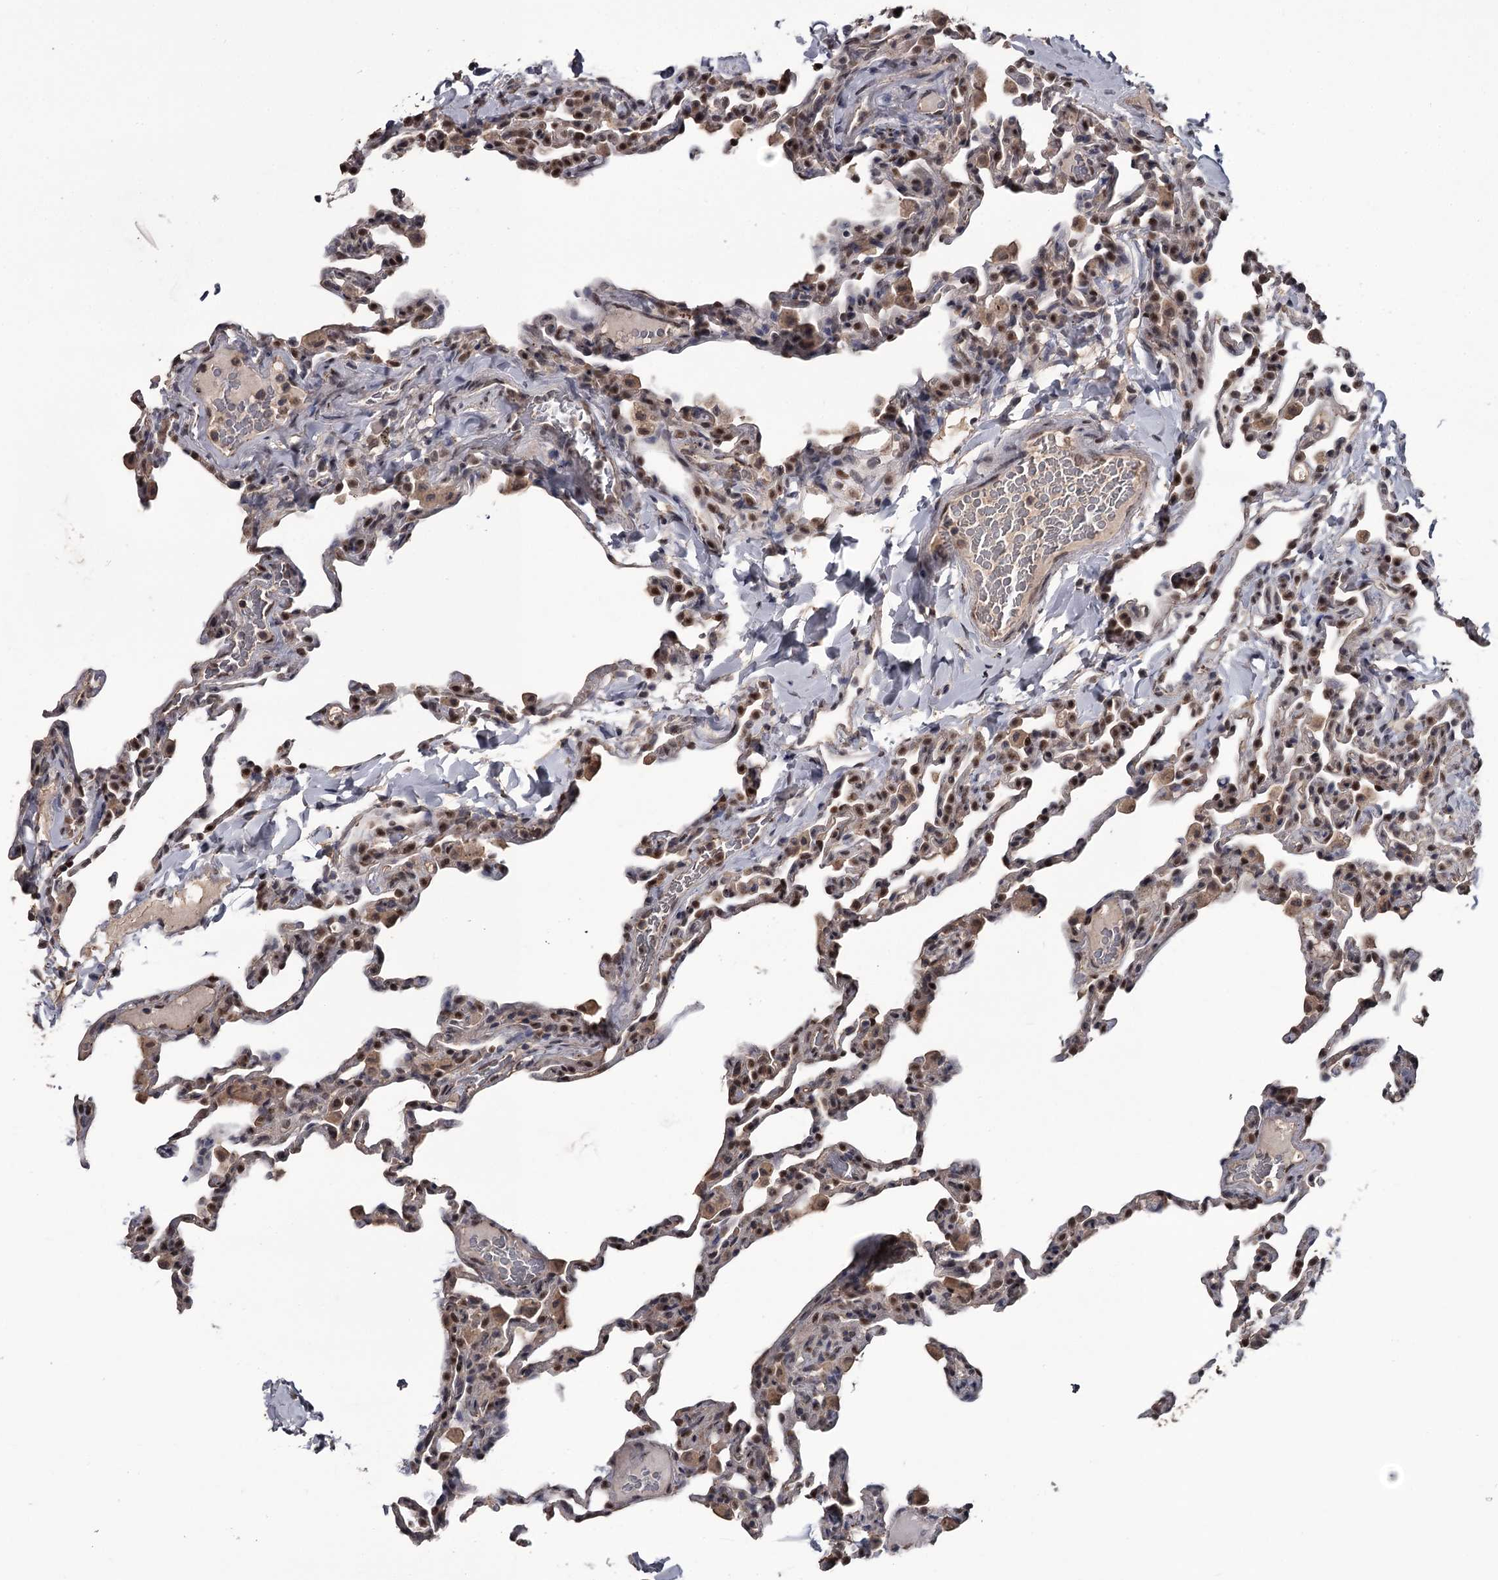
{"staining": {"intensity": "moderate", "quantity": "<25%", "location": "nuclear"}, "tissue": "lung", "cell_type": "Alveolar cells", "image_type": "normal", "snomed": [{"axis": "morphology", "description": "Normal tissue, NOS"}, {"axis": "topography", "description": "Lung"}], "caption": "A low amount of moderate nuclear expression is appreciated in approximately <25% of alveolar cells in benign lung.", "gene": "PRPF40B", "patient": {"sex": "male", "age": 20}}